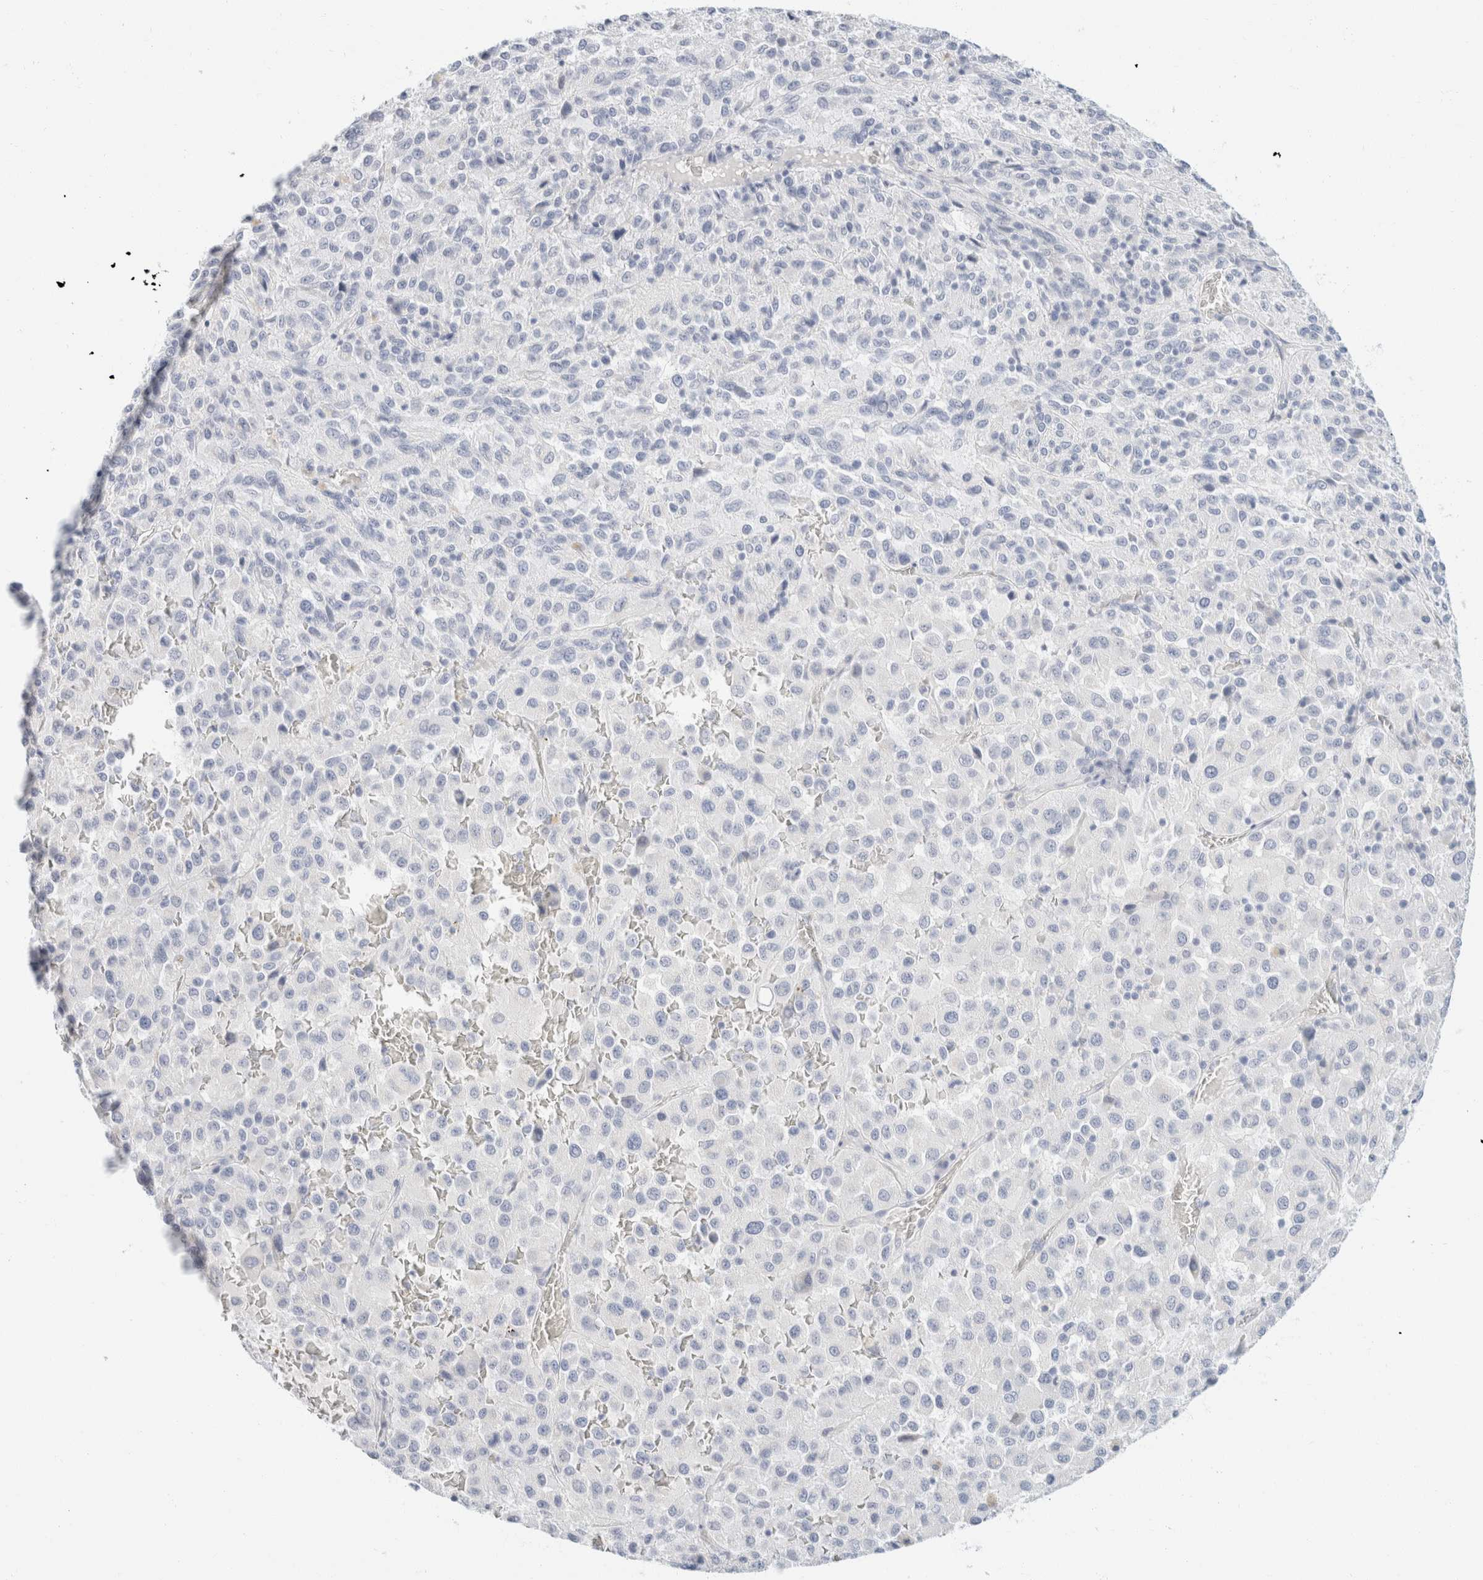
{"staining": {"intensity": "negative", "quantity": "none", "location": "none"}, "tissue": "melanoma", "cell_type": "Tumor cells", "image_type": "cancer", "snomed": [{"axis": "morphology", "description": "Malignant melanoma, Metastatic site"}, {"axis": "topography", "description": "Lung"}], "caption": "This is an immunohistochemistry image of human malignant melanoma (metastatic site). There is no expression in tumor cells.", "gene": "KRT20", "patient": {"sex": "male", "age": 64}}